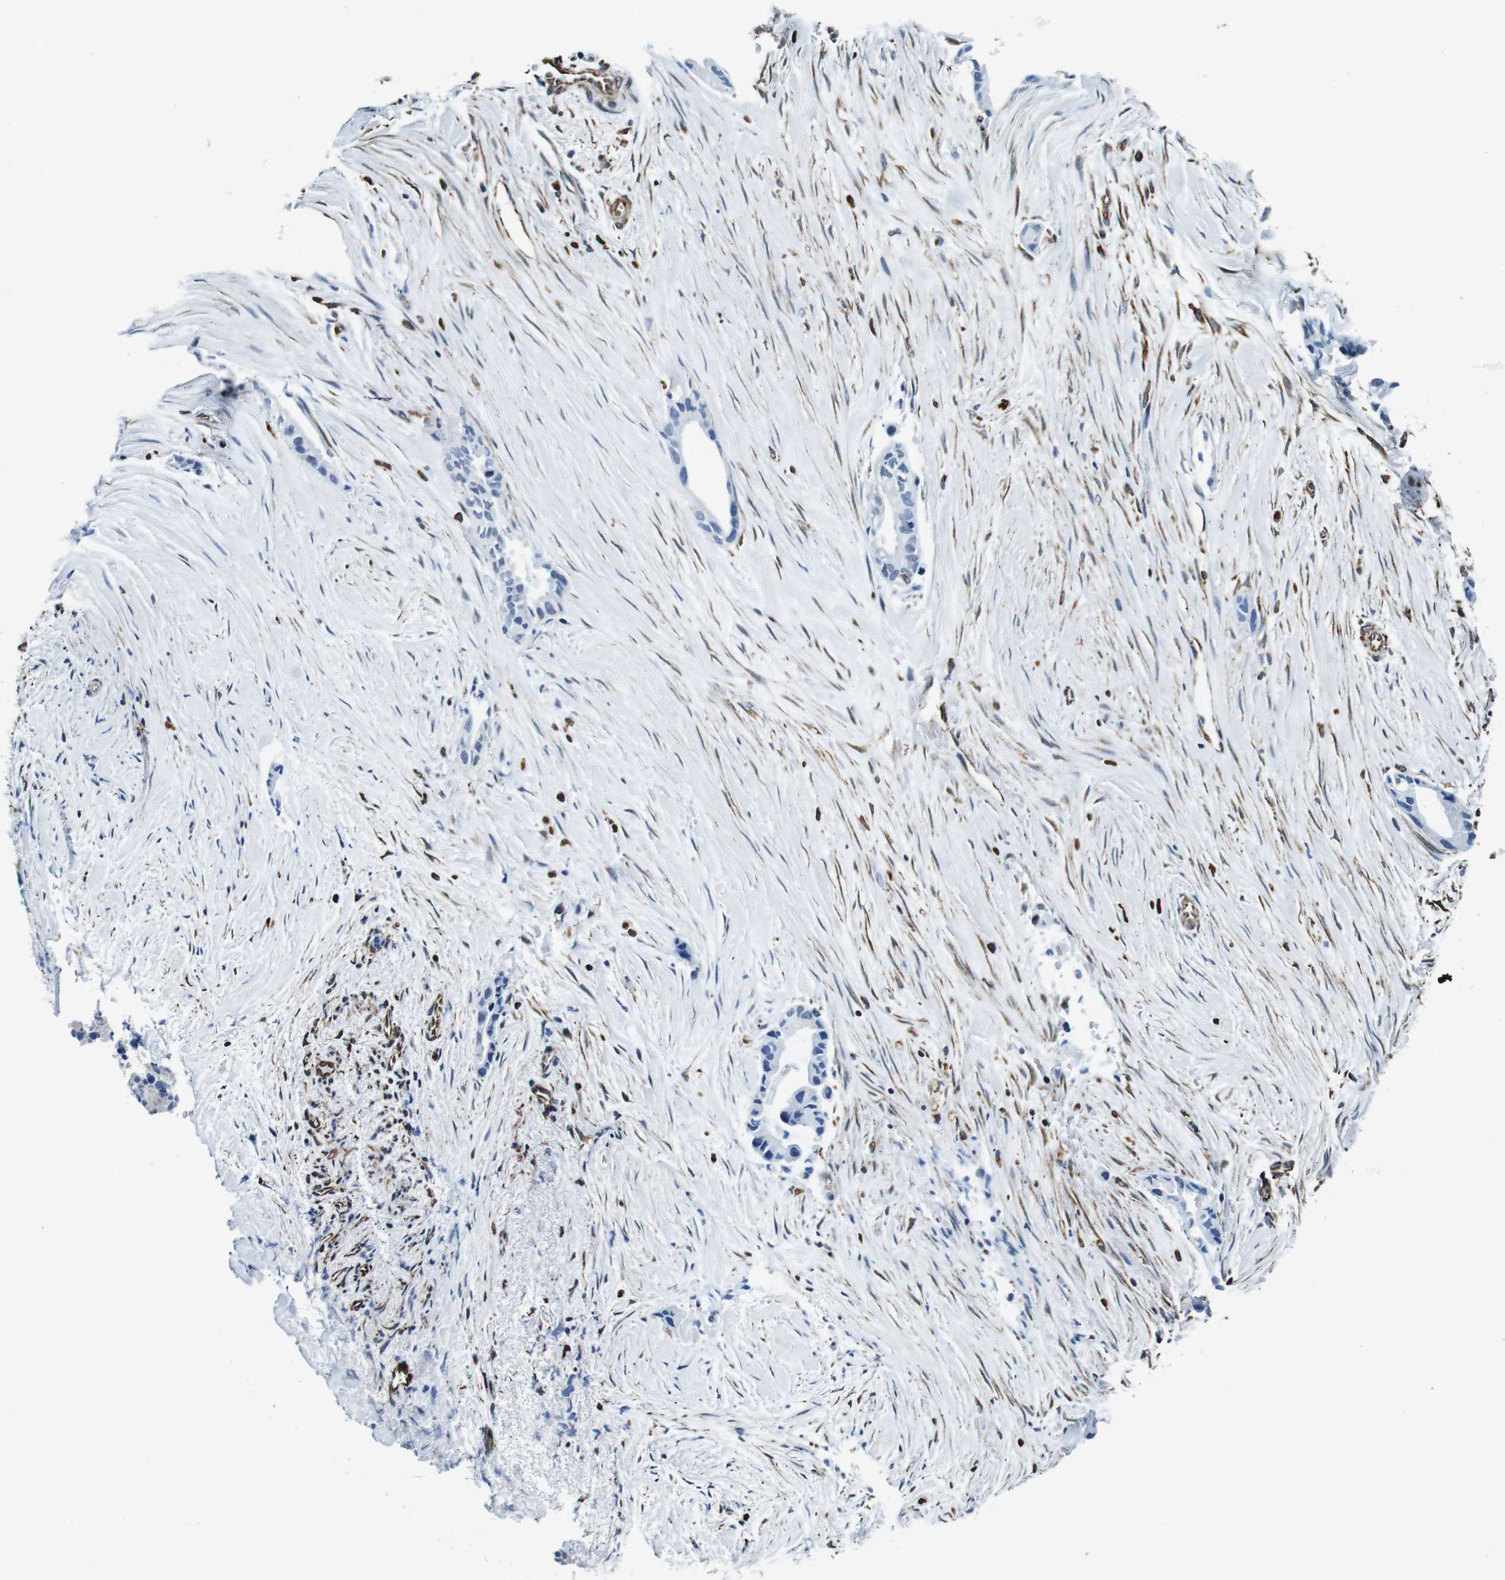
{"staining": {"intensity": "negative", "quantity": "none", "location": "none"}, "tissue": "liver cancer", "cell_type": "Tumor cells", "image_type": "cancer", "snomed": [{"axis": "morphology", "description": "Cholangiocarcinoma"}, {"axis": "topography", "description": "Liver"}], "caption": "Liver cholangiocarcinoma was stained to show a protein in brown. There is no significant staining in tumor cells.", "gene": "GJE1", "patient": {"sex": "female", "age": 55}}